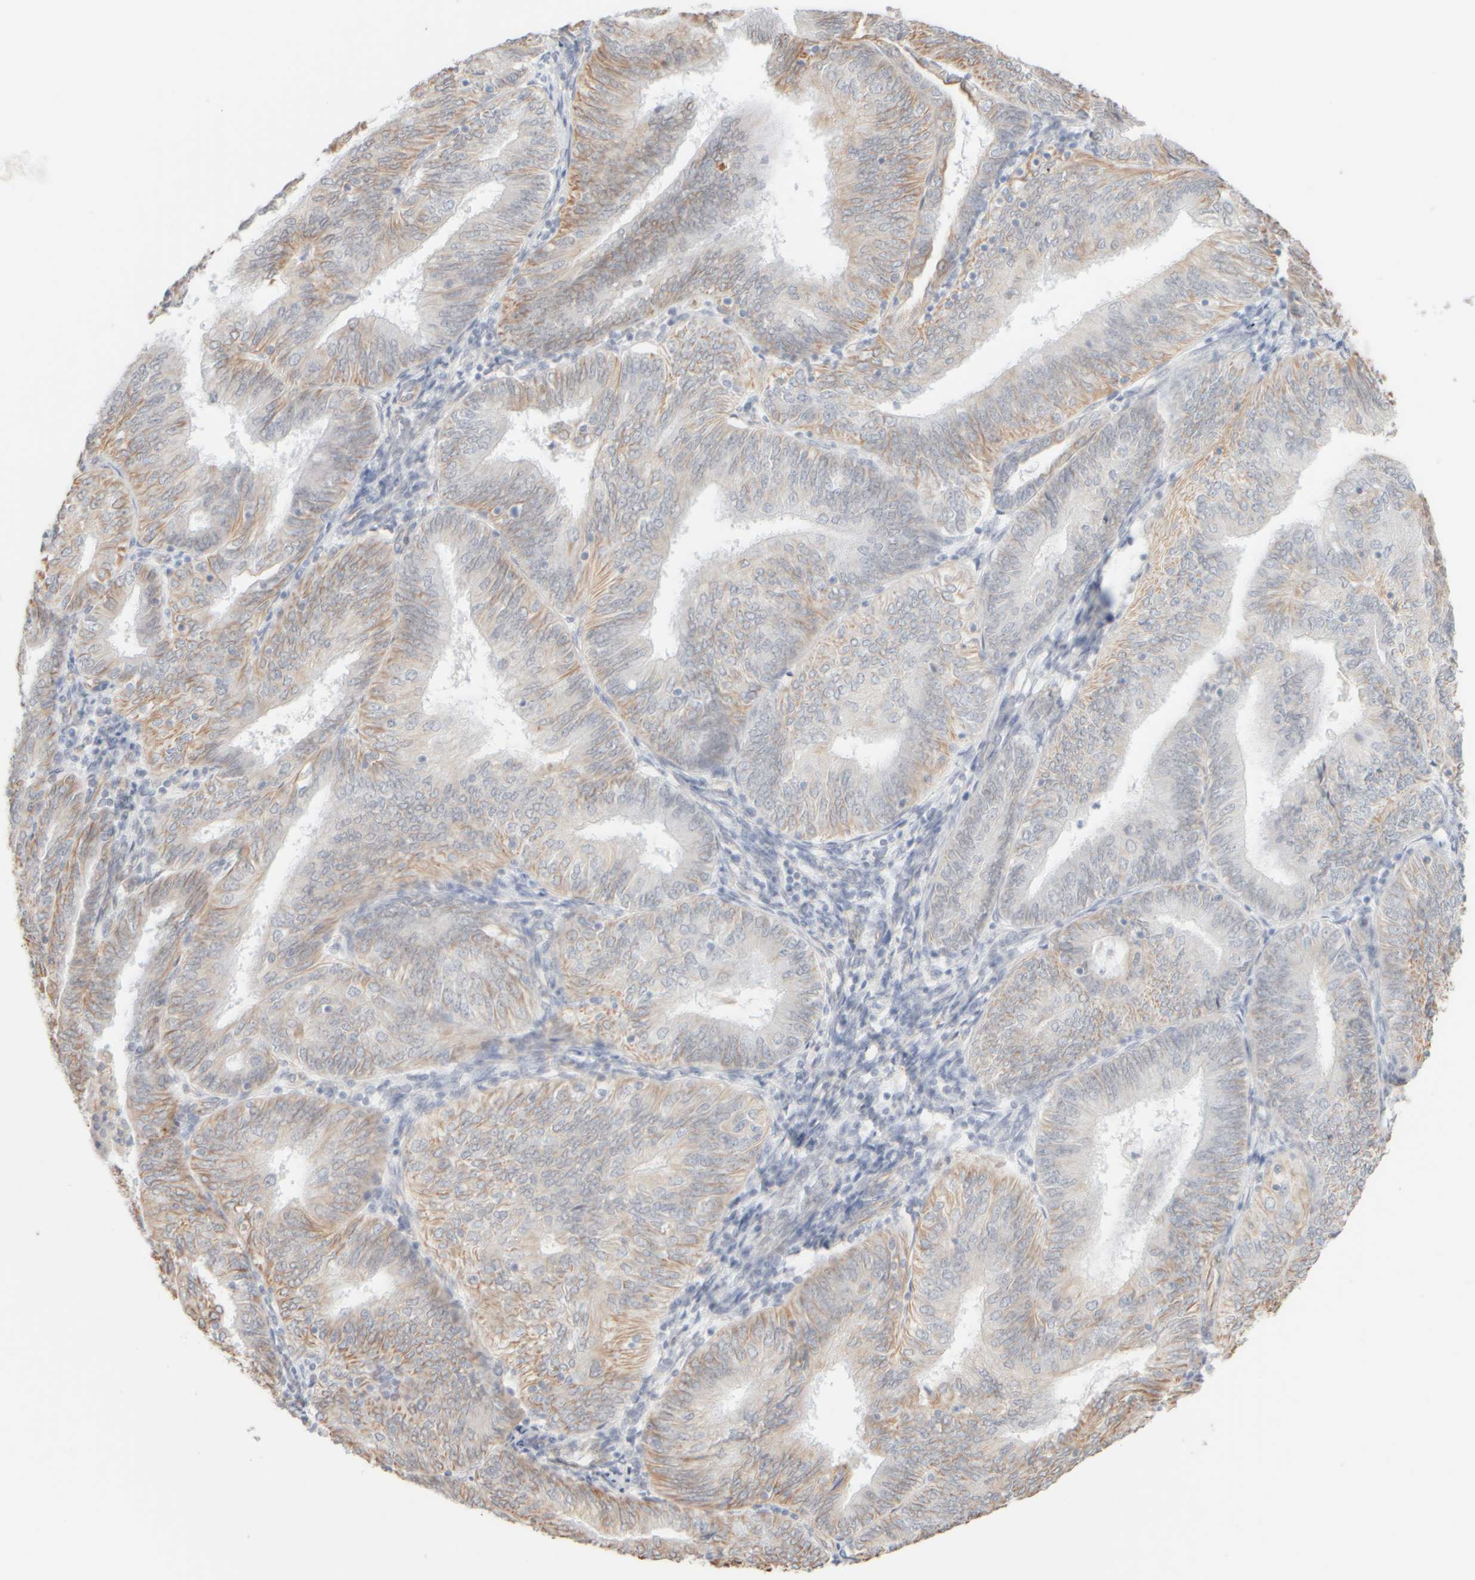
{"staining": {"intensity": "weak", "quantity": "25%-75%", "location": "cytoplasmic/membranous"}, "tissue": "endometrial cancer", "cell_type": "Tumor cells", "image_type": "cancer", "snomed": [{"axis": "morphology", "description": "Adenocarcinoma, NOS"}, {"axis": "topography", "description": "Endometrium"}], "caption": "A photomicrograph of human adenocarcinoma (endometrial) stained for a protein shows weak cytoplasmic/membranous brown staining in tumor cells. (DAB IHC, brown staining for protein, blue staining for nuclei).", "gene": "KRT15", "patient": {"sex": "female", "age": 58}}